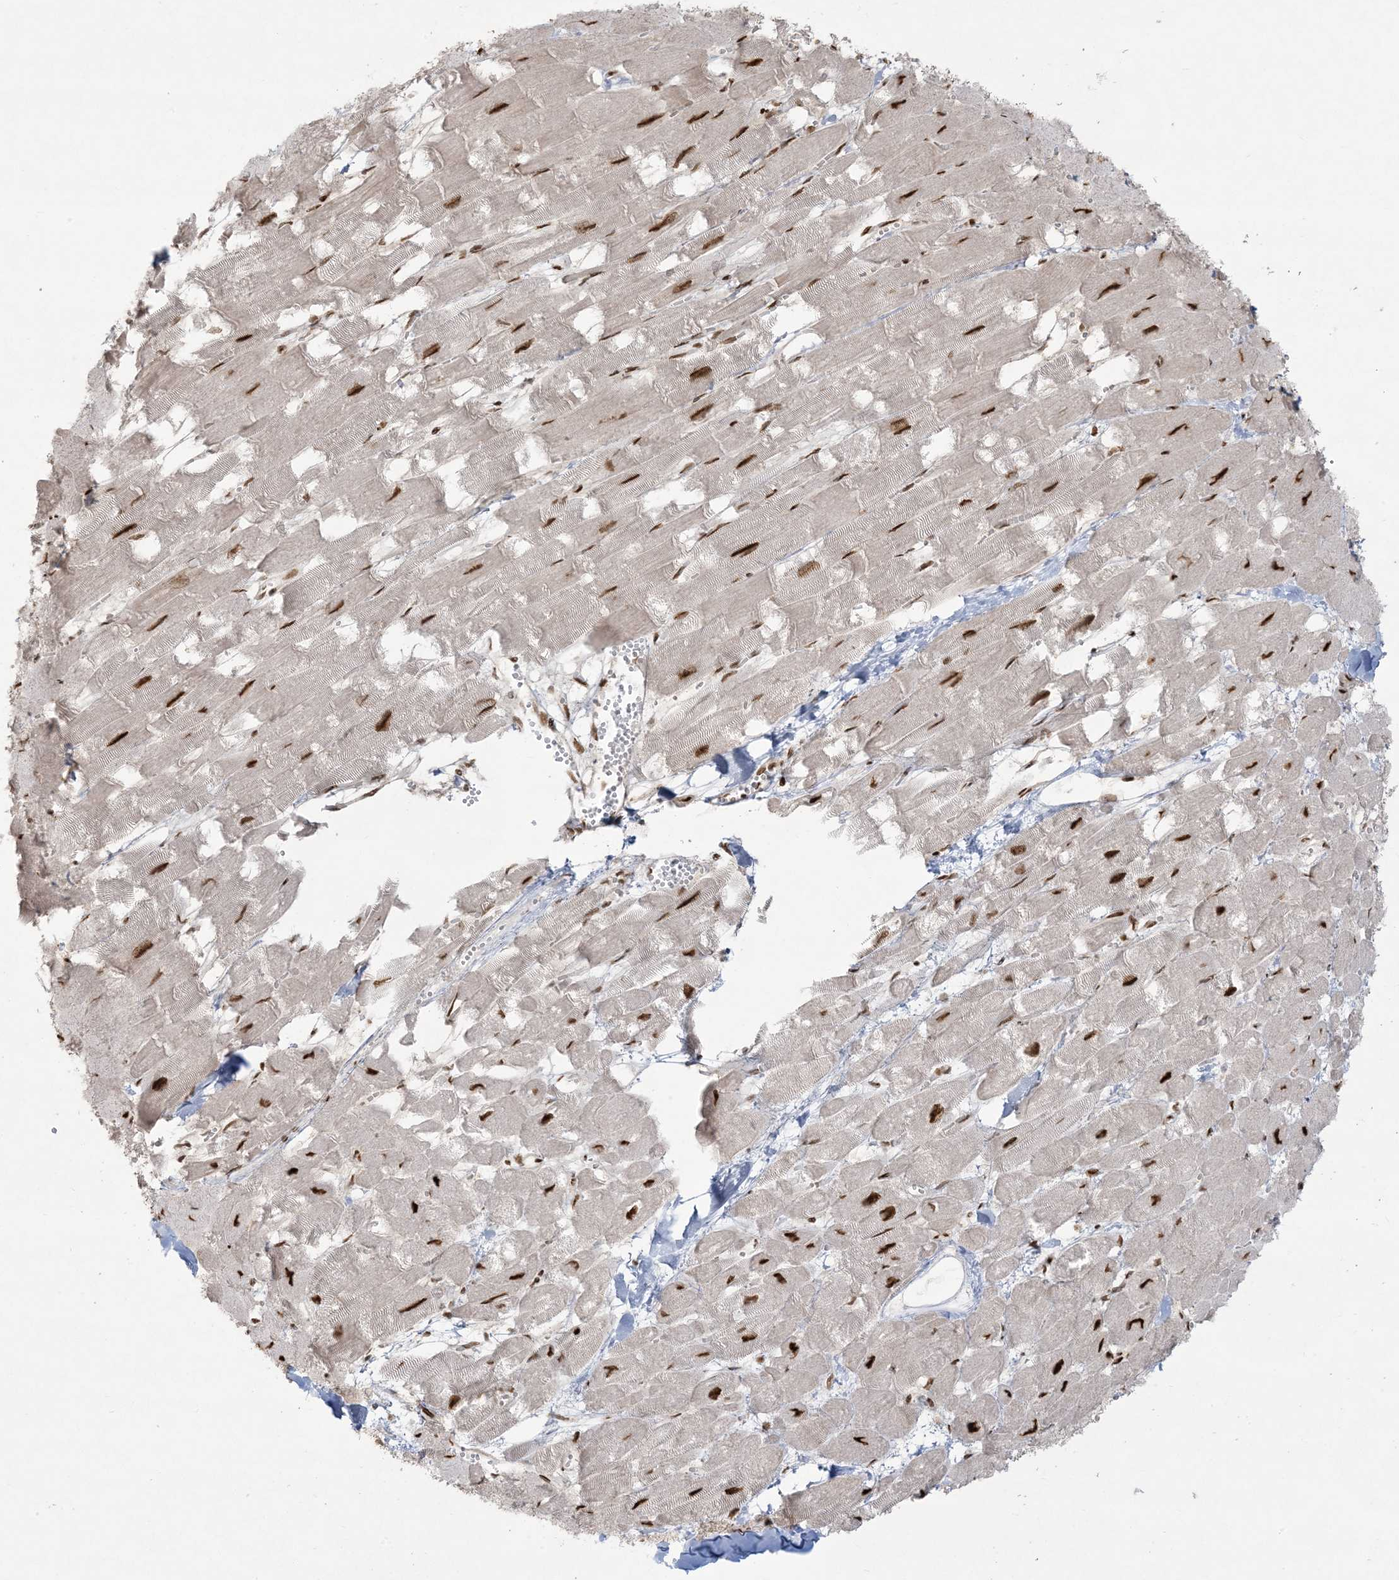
{"staining": {"intensity": "strong", "quantity": "25%-75%", "location": "nuclear"}, "tissue": "heart muscle", "cell_type": "Cardiomyocytes", "image_type": "normal", "snomed": [{"axis": "morphology", "description": "Normal tissue, NOS"}, {"axis": "topography", "description": "Heart"}], "caption": "Immunohistochemistry of unremarkable human heart muscle reveals high levels of strong nuclear positivity in approximately 25%-75% of cardiomyocytes. The staining was performed using DAB to visualize the protein expression in brown, while the nuclei were stained in blue with hematoxylin (Magnification: 20x).", "gene": "RBM10", "patient": {"sex": "male", "age": 54}}